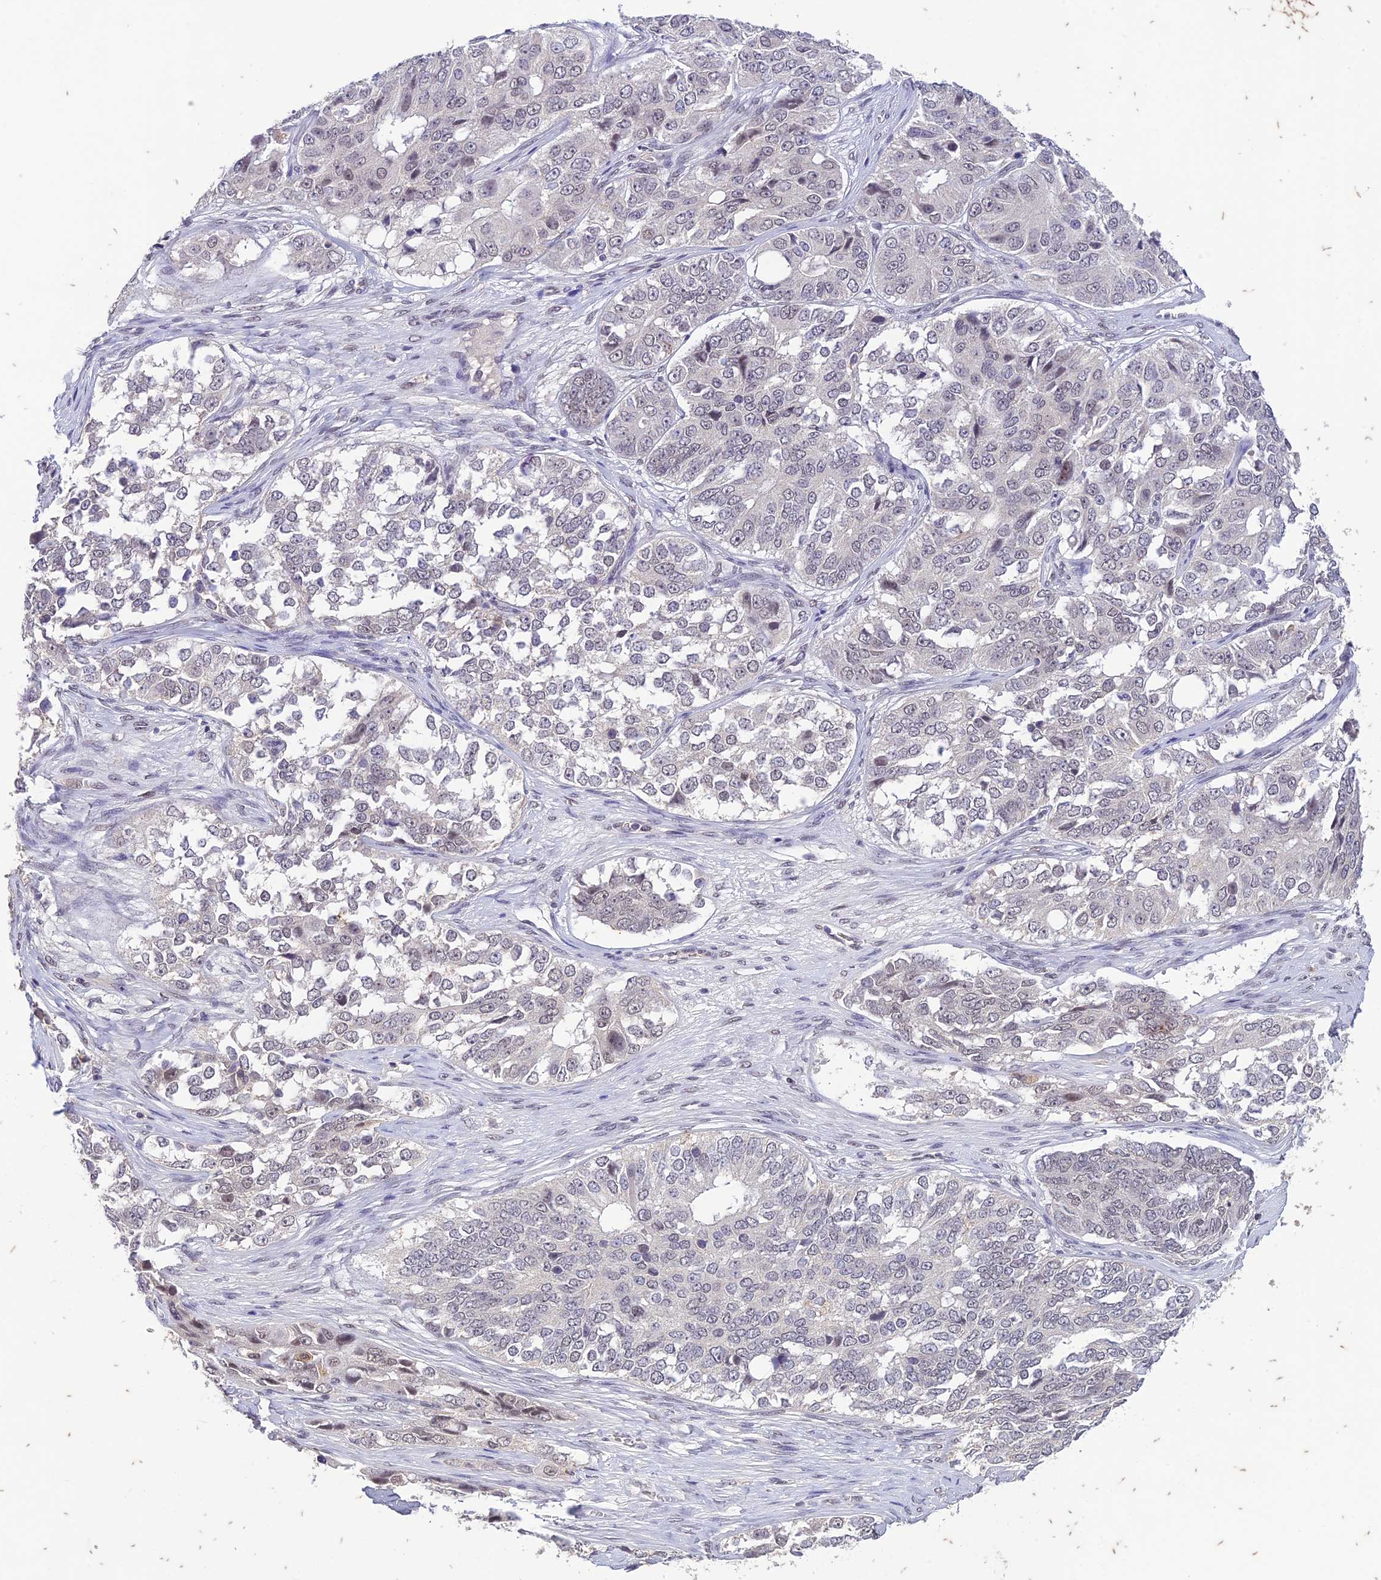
{"staining": {"intensity": "negative", "quantity": "none", "location": "none"}, "tissue": "ovarian cancer", "cell_type": "Tumor cells", "image_type": "cancer", "snomed": [{"axis": "morphology", "description": "Carcinoma, endometroid"}, {"axis": "topography", "description": "Ovary"}], "caption": "The photomicrograph demonstrates no significant positivity in tumor cells of ovarian cancer.", "gene": "POP4", "patient": {"sex": "female", "age": 51}}